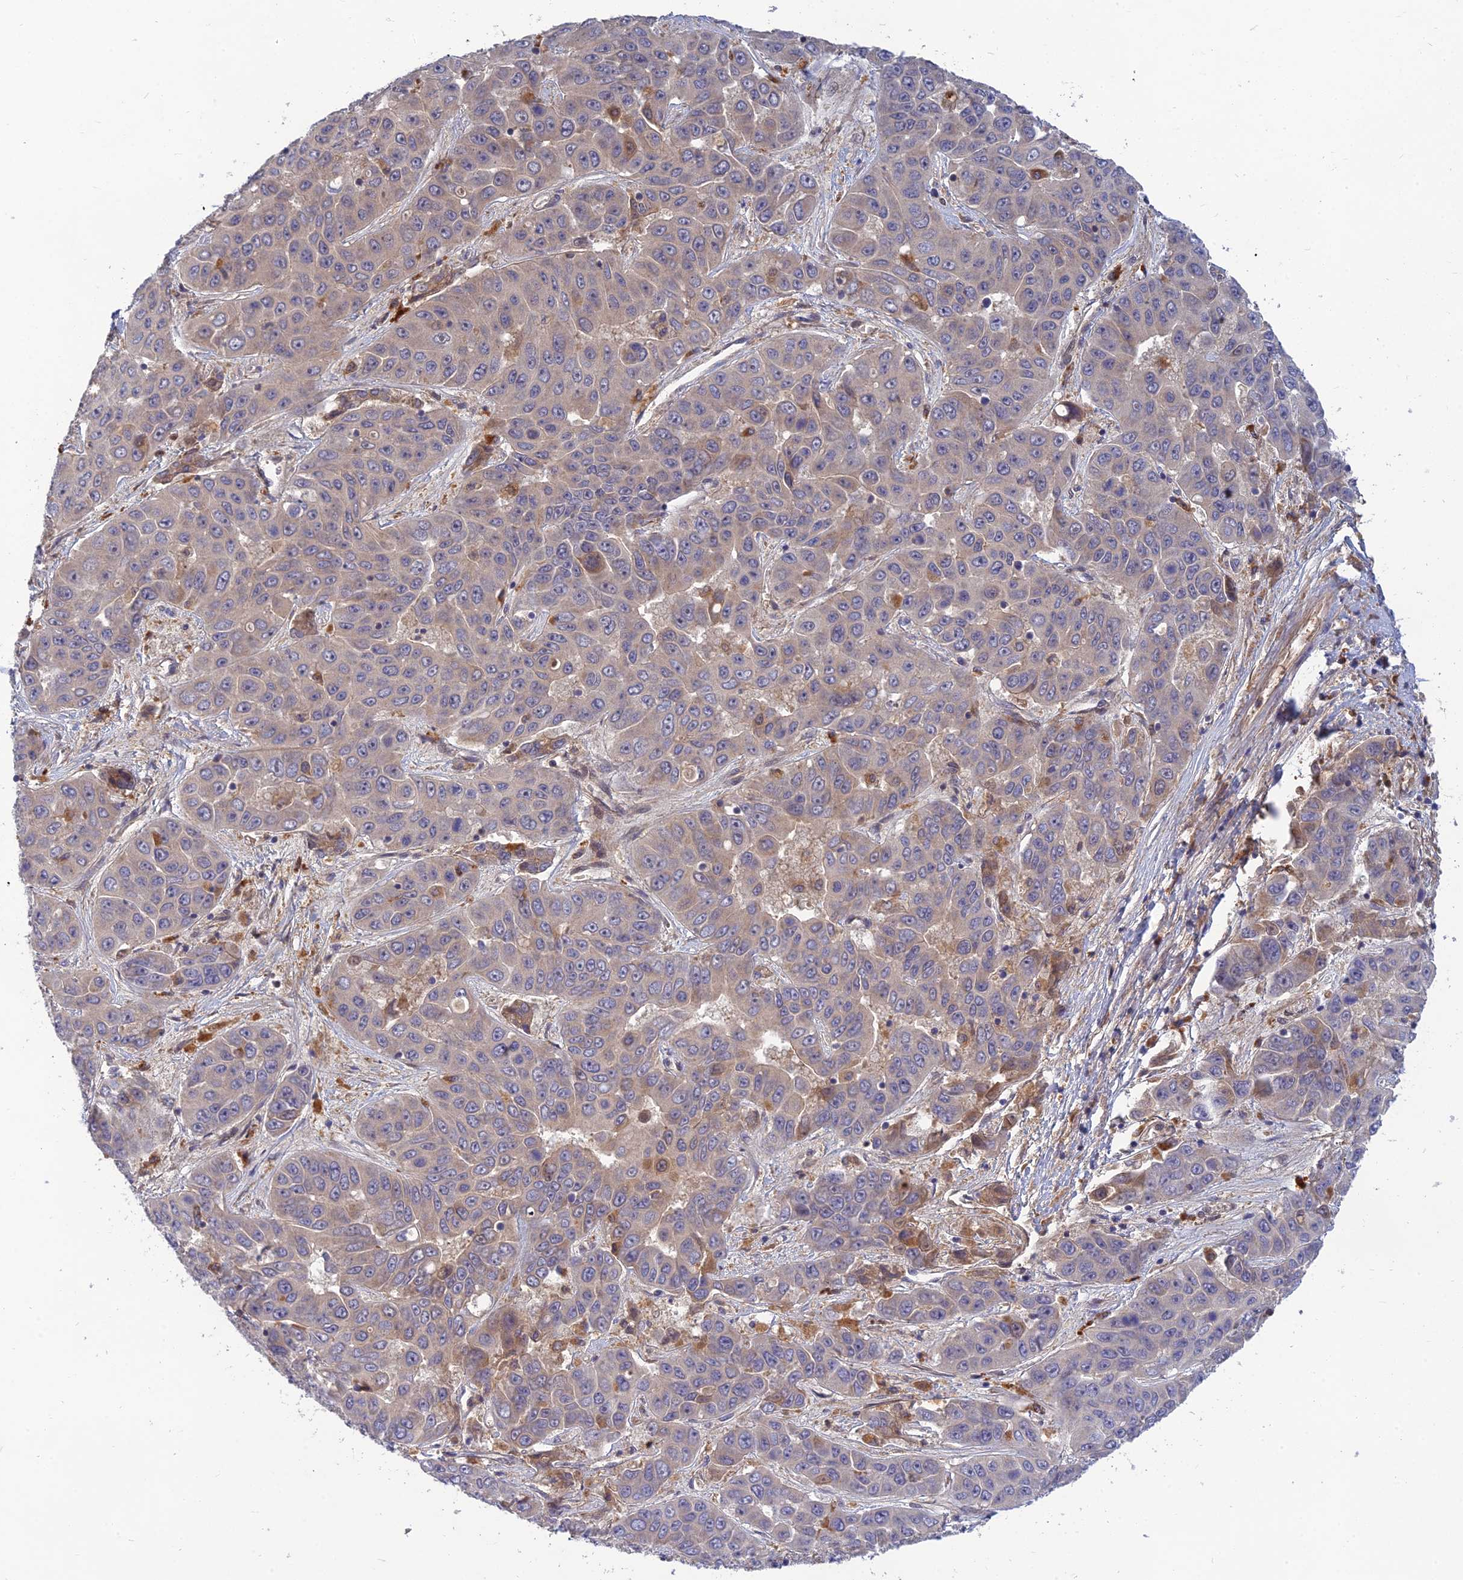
{"staining": {"intensity": "negative", "quantity": "none", "location": "none"}, "tissue": "liver cancer", "cell_type": "Tumor cells", "image_type": "cancer", "snomed": [{"axis": "morphology", "description": "Cholangiocarcinoma"}, {"axis": "topography", "description": "Liver"}], "caption": "Cholangiocarcinoma (liver) stained for a protein using immunohistochemistry displays no positivity tumor cells.", "gene": "FAM151B", "patient": {"sex": "female", "age": 52}}